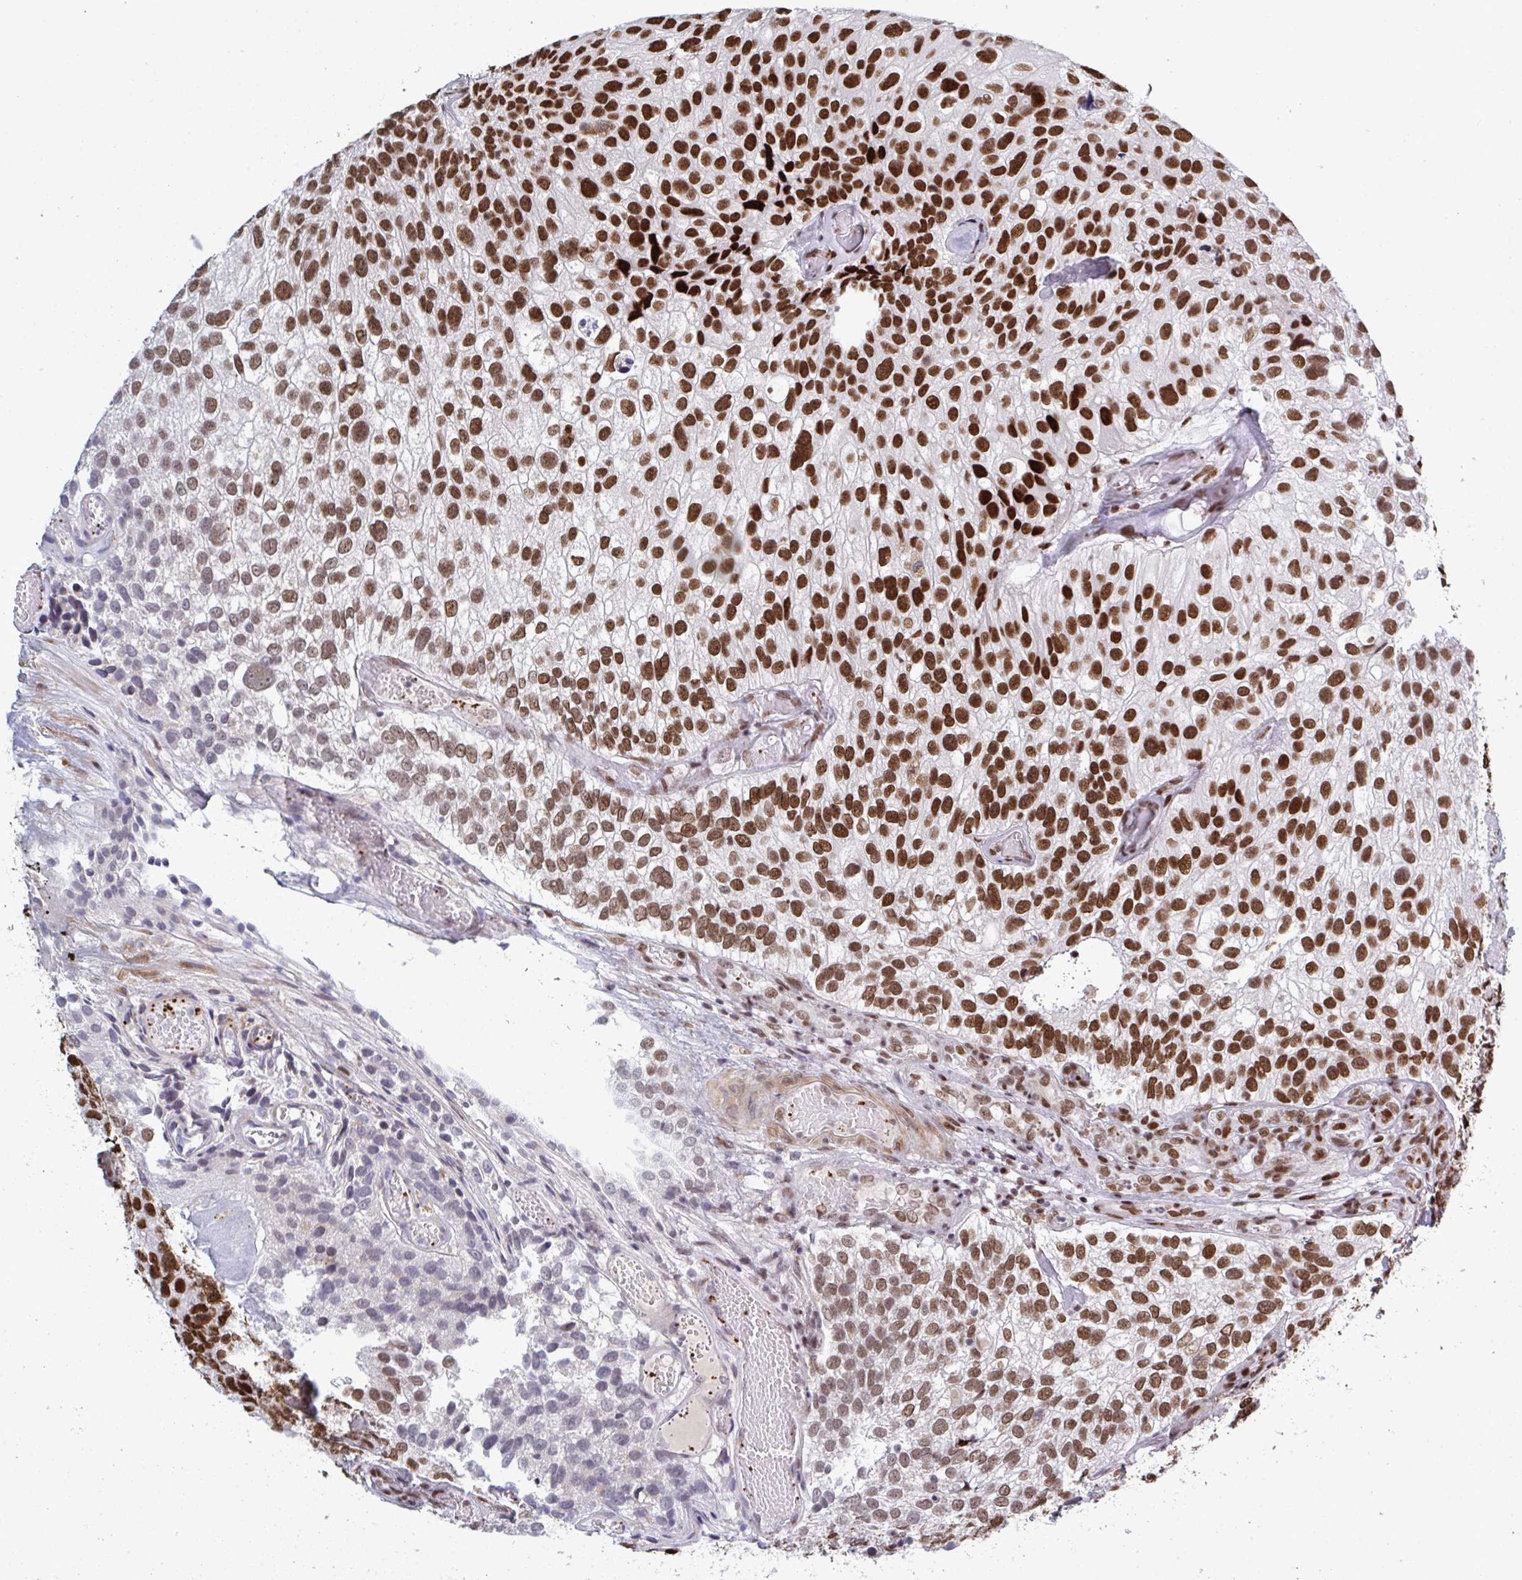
{"staining": {"intensity": "strong", "quantity": ">75%", "location": "nuclear"}, "tissue": "urothelial cancer", "cell_type": "Tumor cells", "image_type": "cancer", "snomed": [{"axis": "morphology", "description": "Urothelial carcinoma, NOS"}, {"axis": "topography", "description": "Urinary bladder"}], "caption": "The micrograph demonstrates staining of urothelial cancer, revealing strong nuclear protein expression (brown color) within tumor cells.", "gene": "ZNF607", "patient": {"sex": "male", "age": 87}}